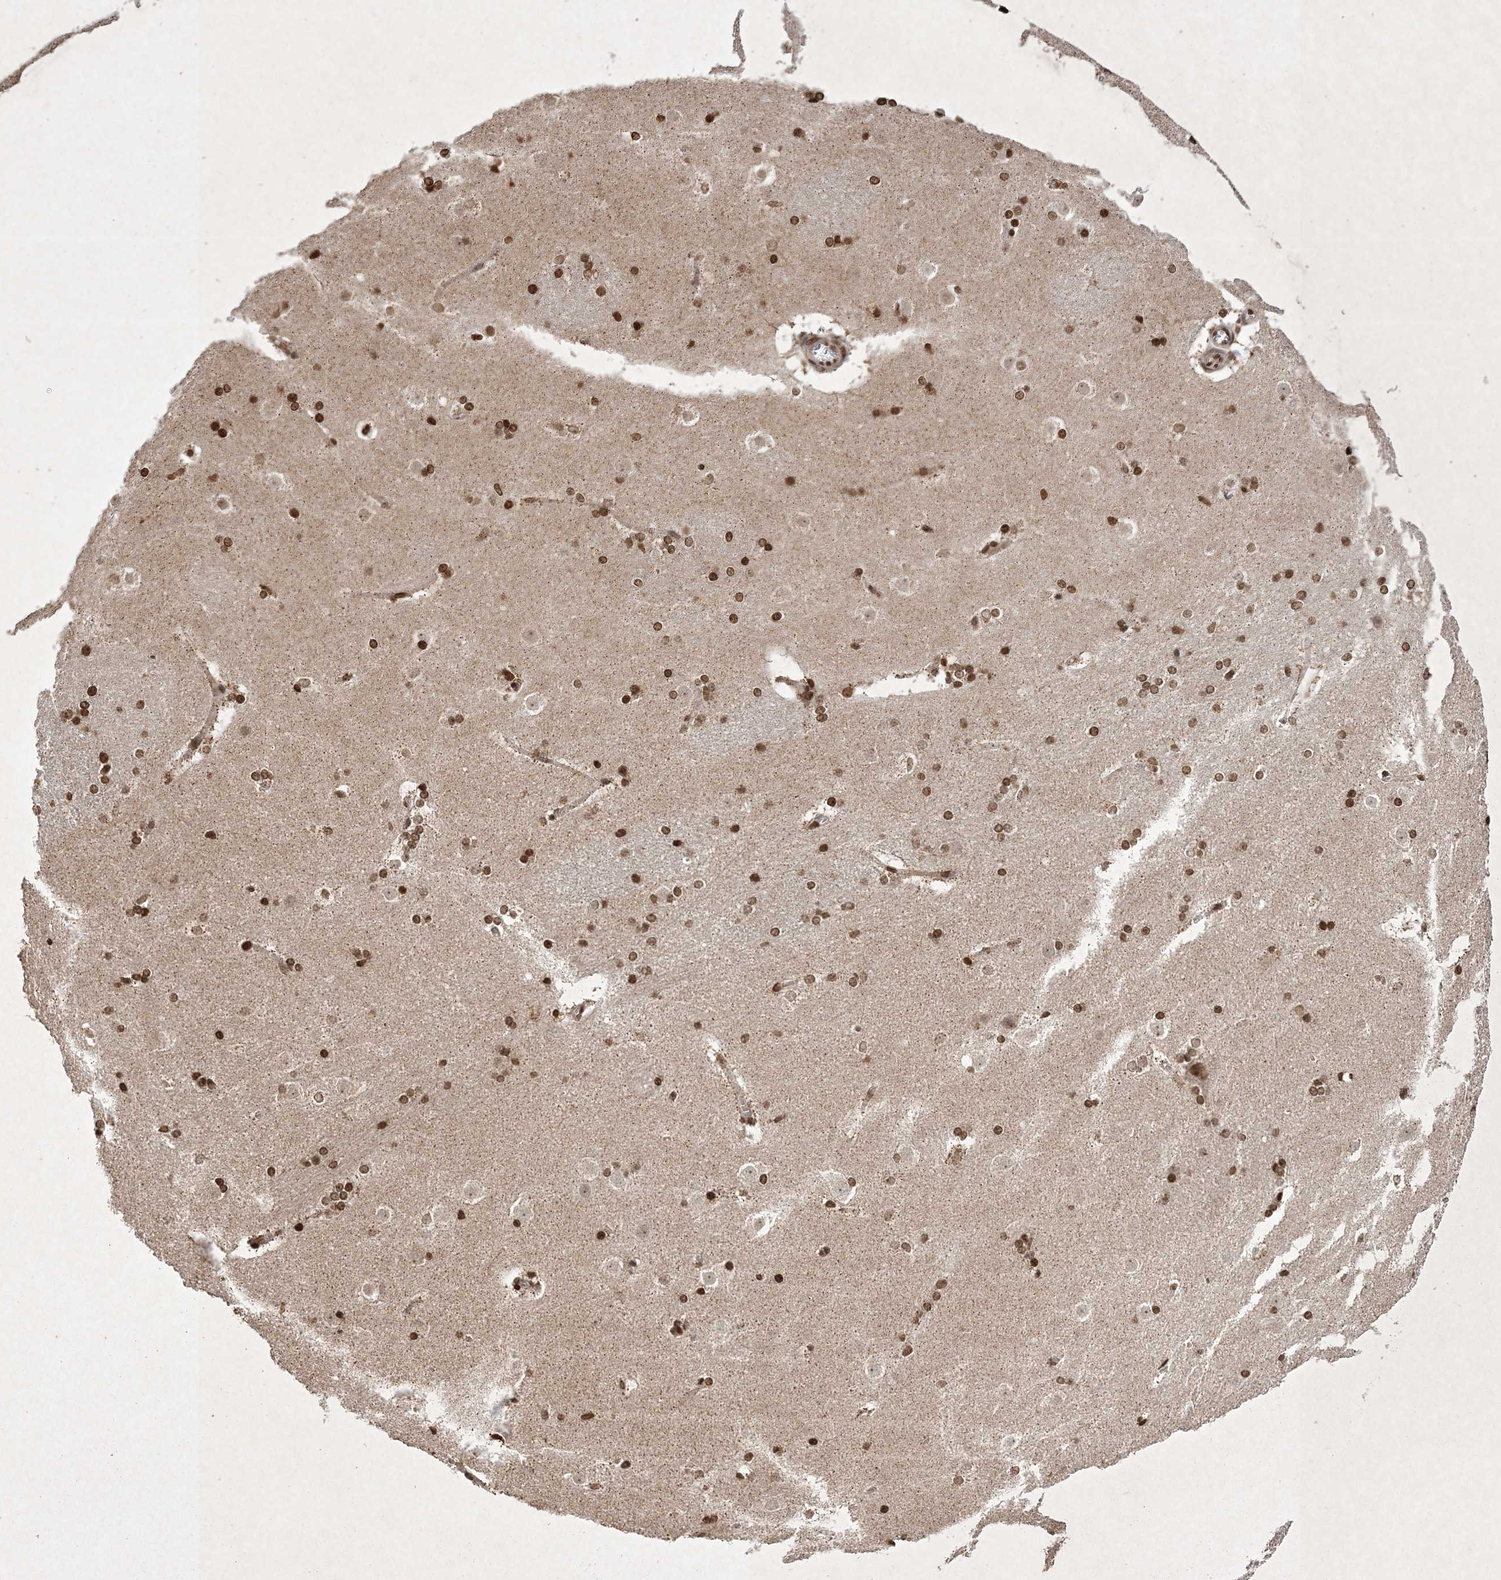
{"staining": {"intensity": "strong", "quantity": ">75%", "location": "nuclear"}, "tissue": "caudate", "cell_type": "Glial cells", "image_type": "normal", "snomed": [{"axis": "morphology", "description": "Normal tissue, NOS"}, {"axis": "topography", "description": "Lateral ventricle wall"}], "caption": "Protein analysis of normal caudate demonstrates strong nuclear positivity in approximately >75% of glial cells.", "gene": "NEDD9", "patient": {"sex": "female", "age": 19}}